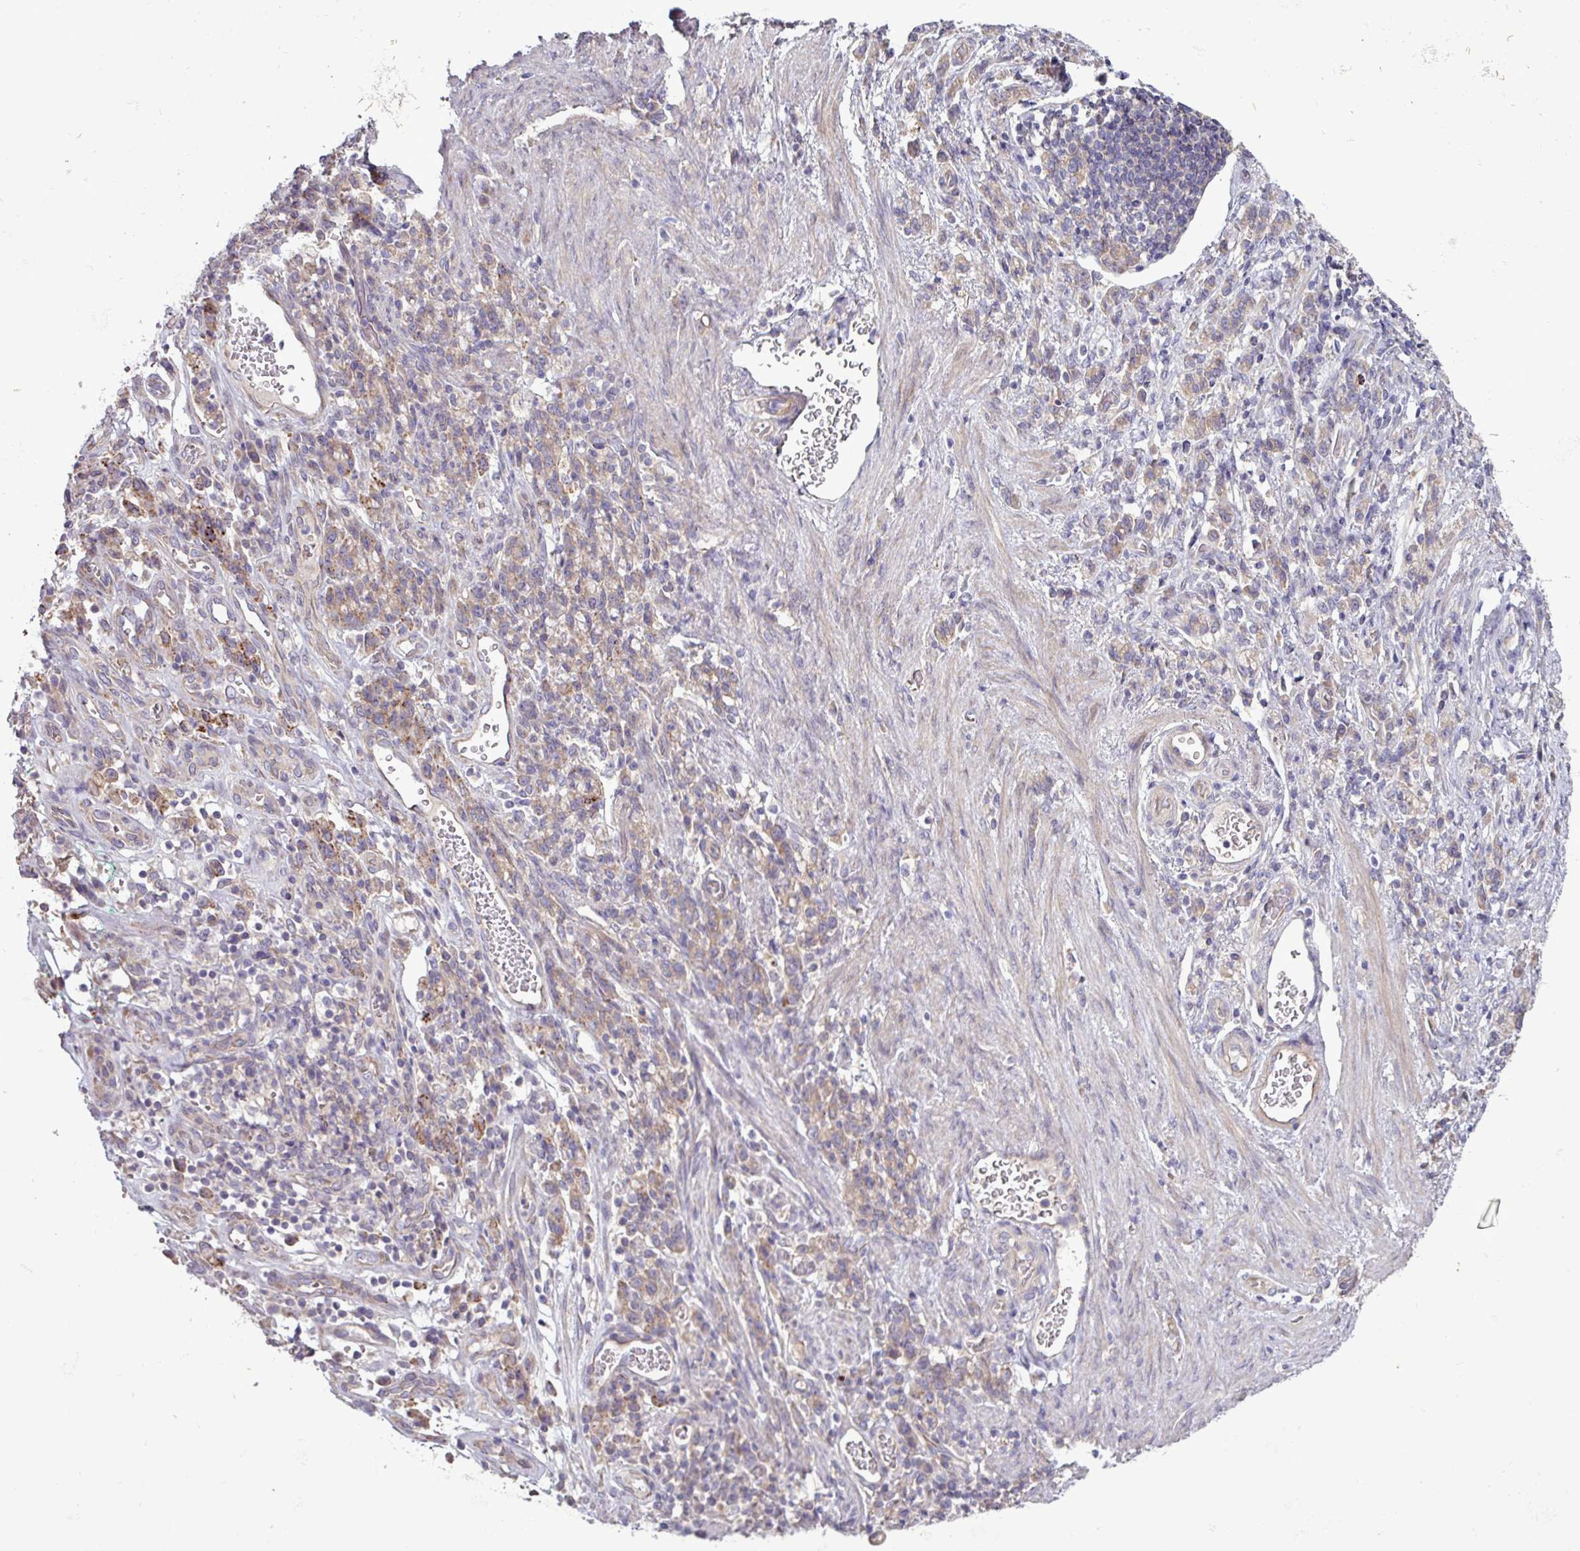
{"staining": {"intensity": "weak", "quantity": "<25%", "location": "cytoplasmic/membranous"}, "tissue": "stomach cancer", "cell_type": "Tumor cells", "image_type": "cancer", "snomed": [{"axis": "morphology", "description": "Adenocarcinoma, NOS"}, {"axis": "topography", "description": "Stomach"}], "caption": "Immunohistochemistry (IHC) of stomach adenocarcinoma exhibits no staining in tumor cells.", "gene": "PLIN2", "patient": {"sex": "male", "age": 77}}